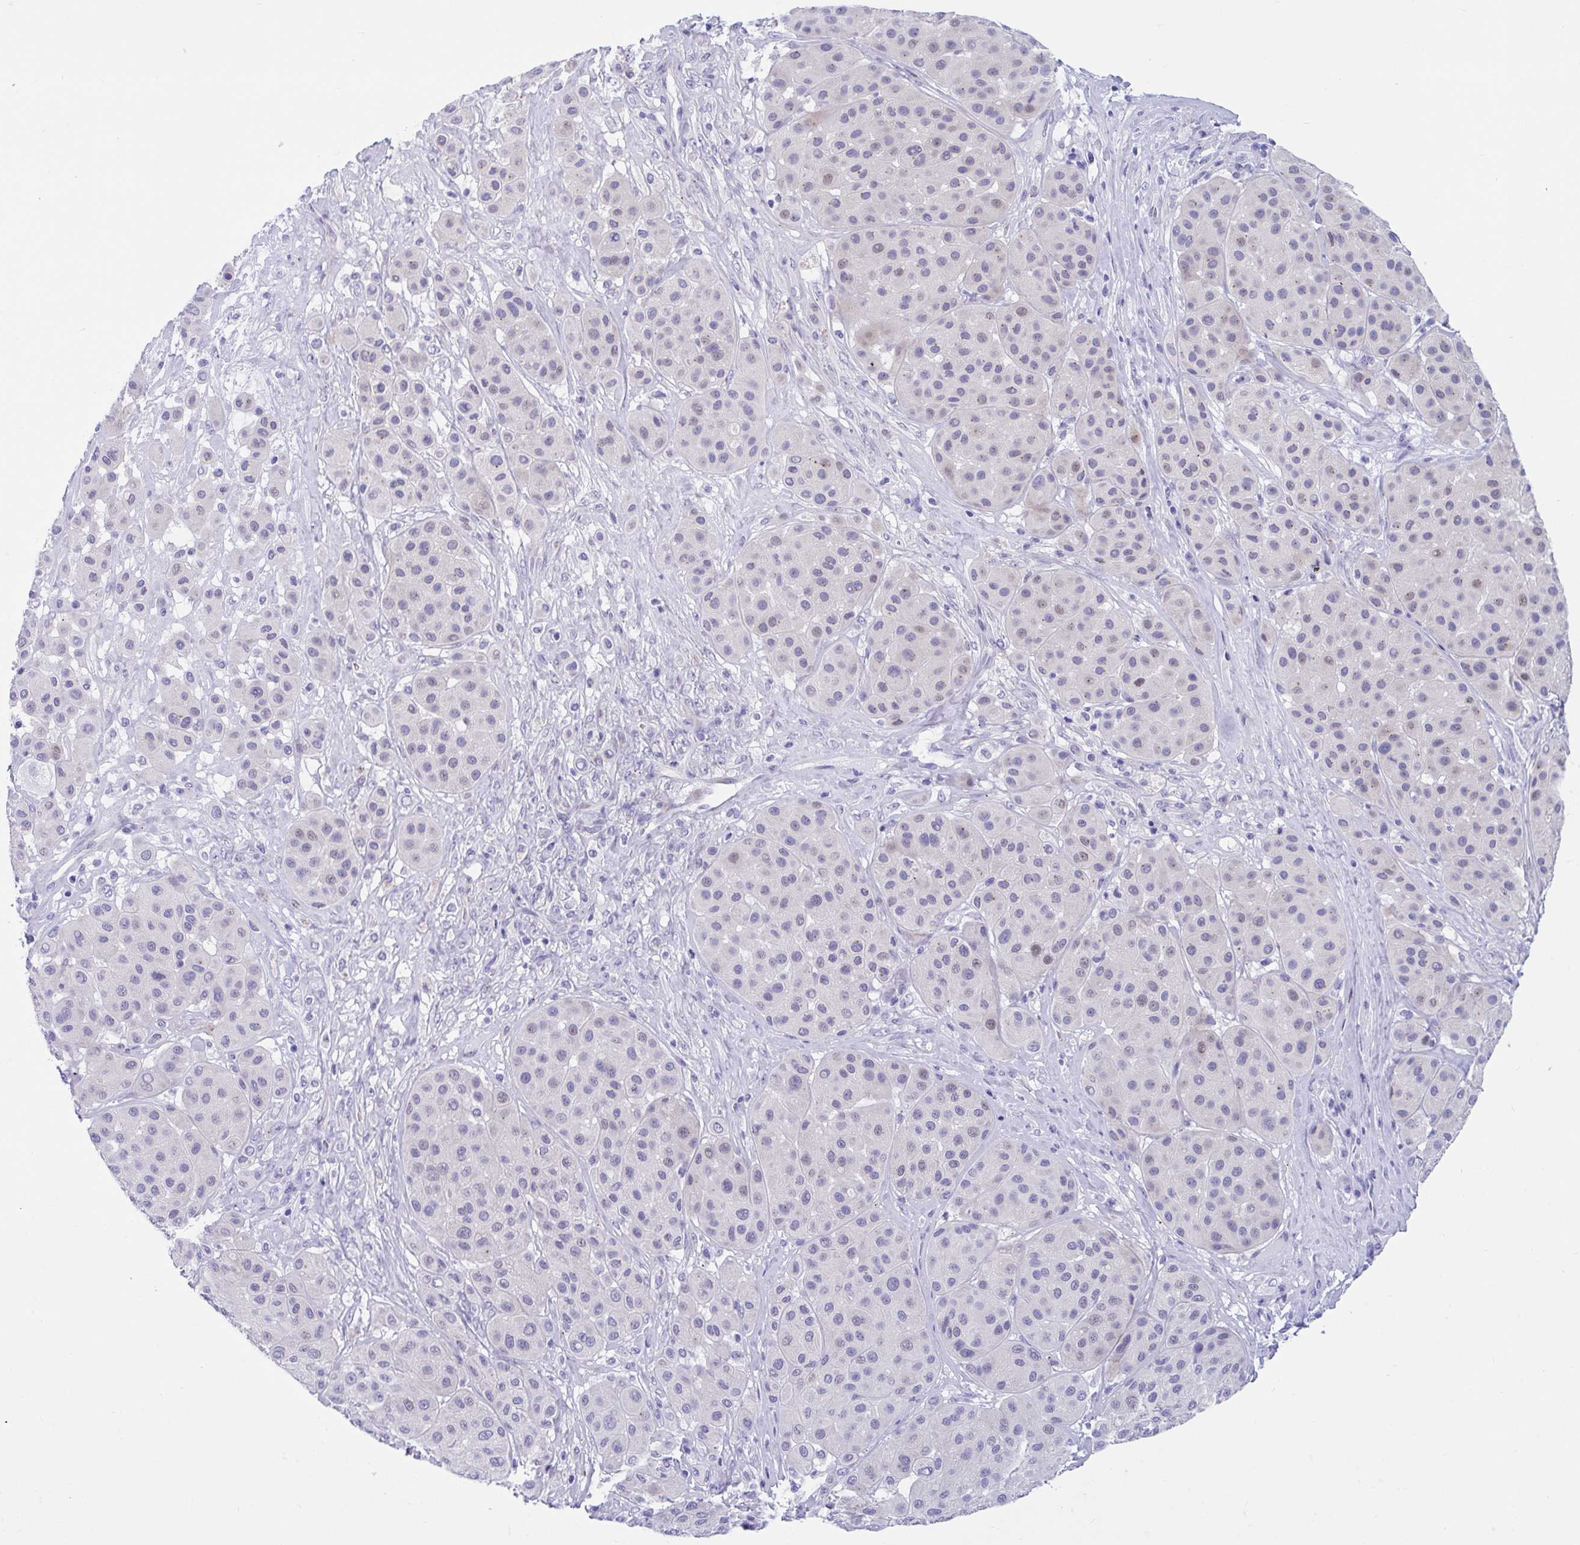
{"staining": {"intensity": "weak", "quantity": "<25%", "location": "nuclear"}, "tissue": "melanoma", "cell_type": "Tumor cells", "image_type": "cancer", "snomed": [{"axis": "morphology", "description": "Malignant melanoma, Metastatic site"}, {"axis": "topography", "description": "Smooth muscle"}], "caption": "The image displays no significant staining in tumor cells of malignant melanoma (metastatic site). (Stains: DAB (3,3'-diaminobenzidine) immunohistochemistry with hematoxylin counter stain, Microscopy: brightfield microscopy at high magnification).", "gene": "TTC30B", "patient": {"sex": "male", "age": 41}}